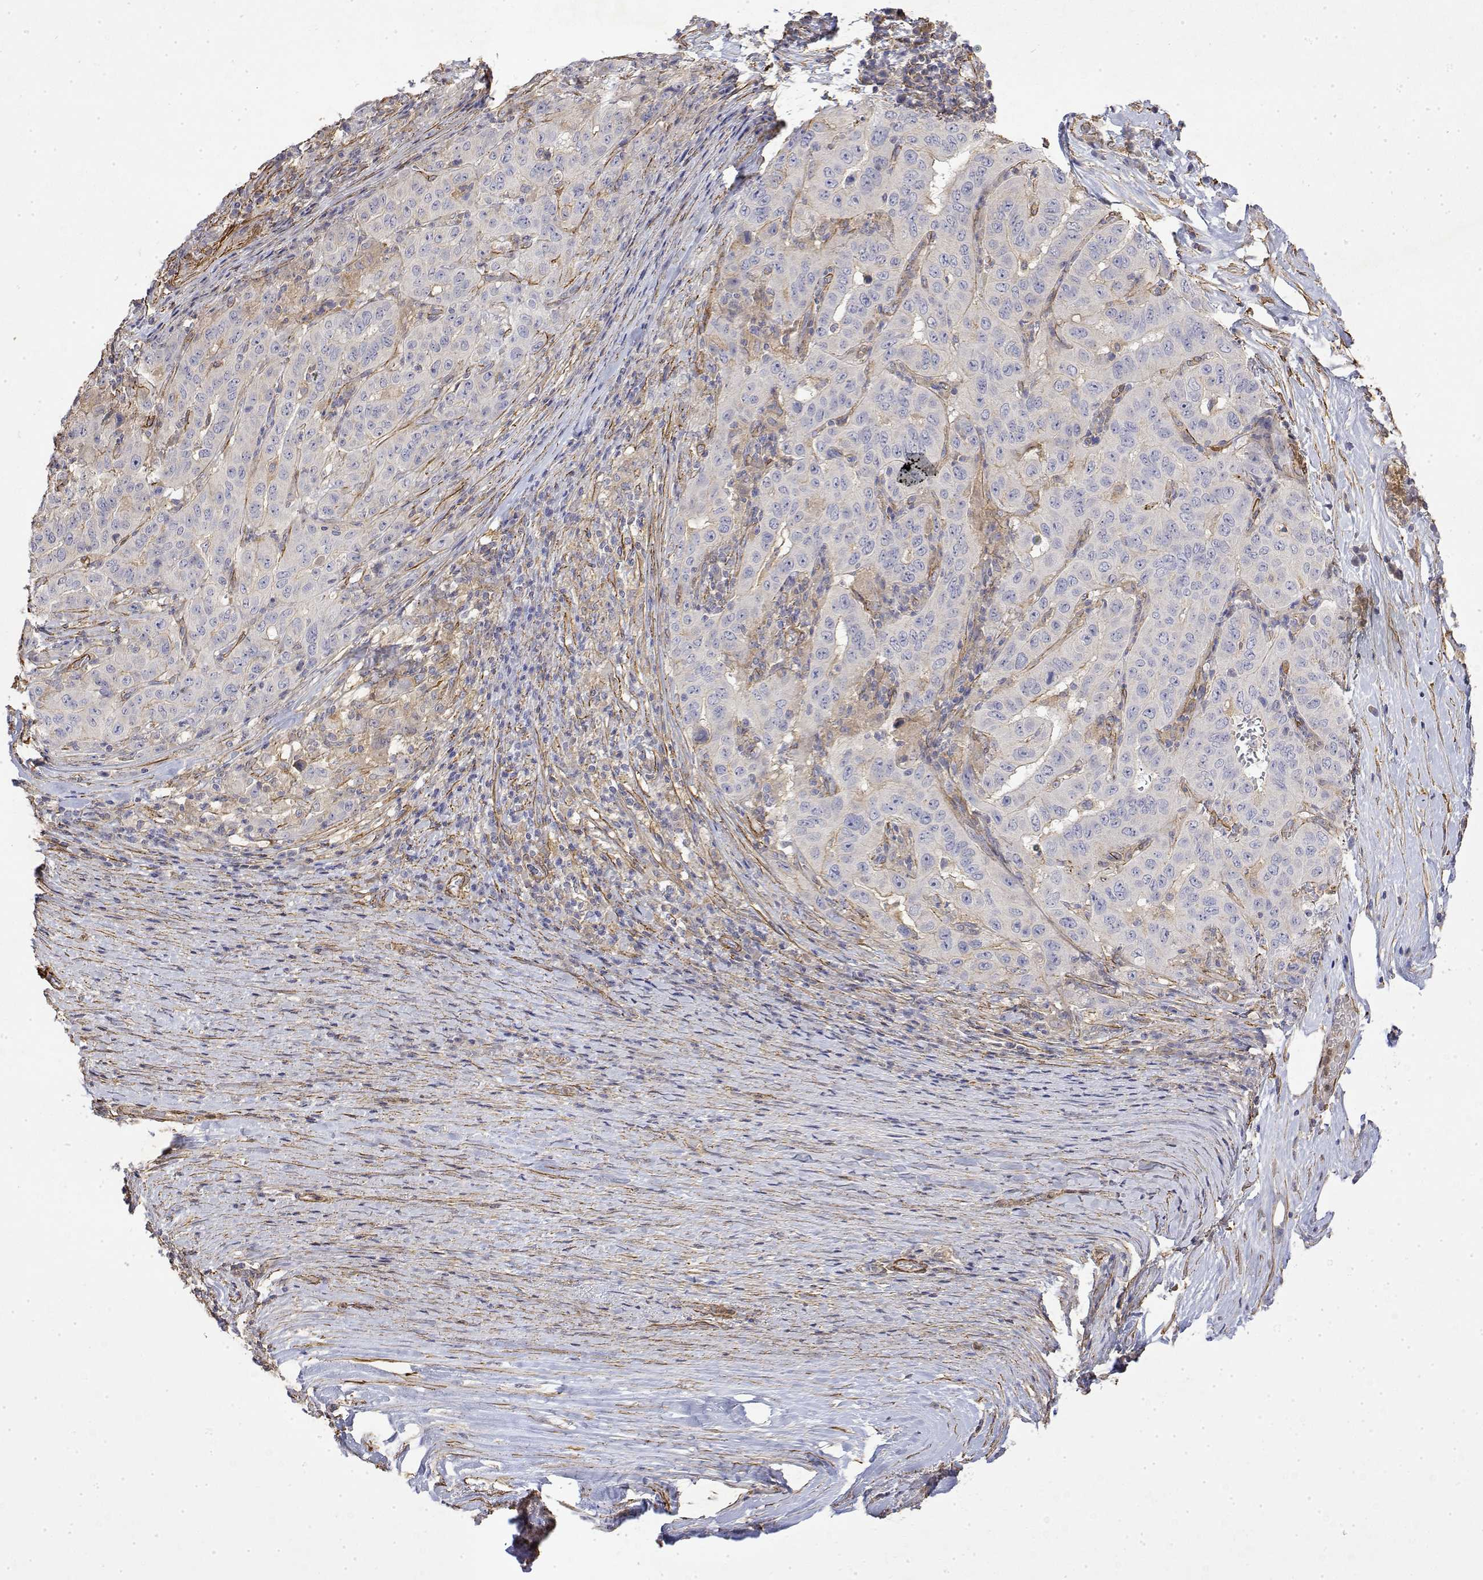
{"staining": {"intensity": "negative", "quantity": "none", "location": "none"}, "tissue": "pancreatic cancer", "cell_type": "Tumor cells", "image_type": "cancer", "snomed": [{"axis": "morphology", "description": "Adenocarcinoma, NOS"}, {"axis": "topography", "description": "Pancreas"}], "caption": "Immunohistochemistry (IHC) of adenocarcinoma (pancreatic) demonstrates no positivity in tumor cells.", "gene": "SOWAHD", "patient": {"sex": "male", "age": 63}}